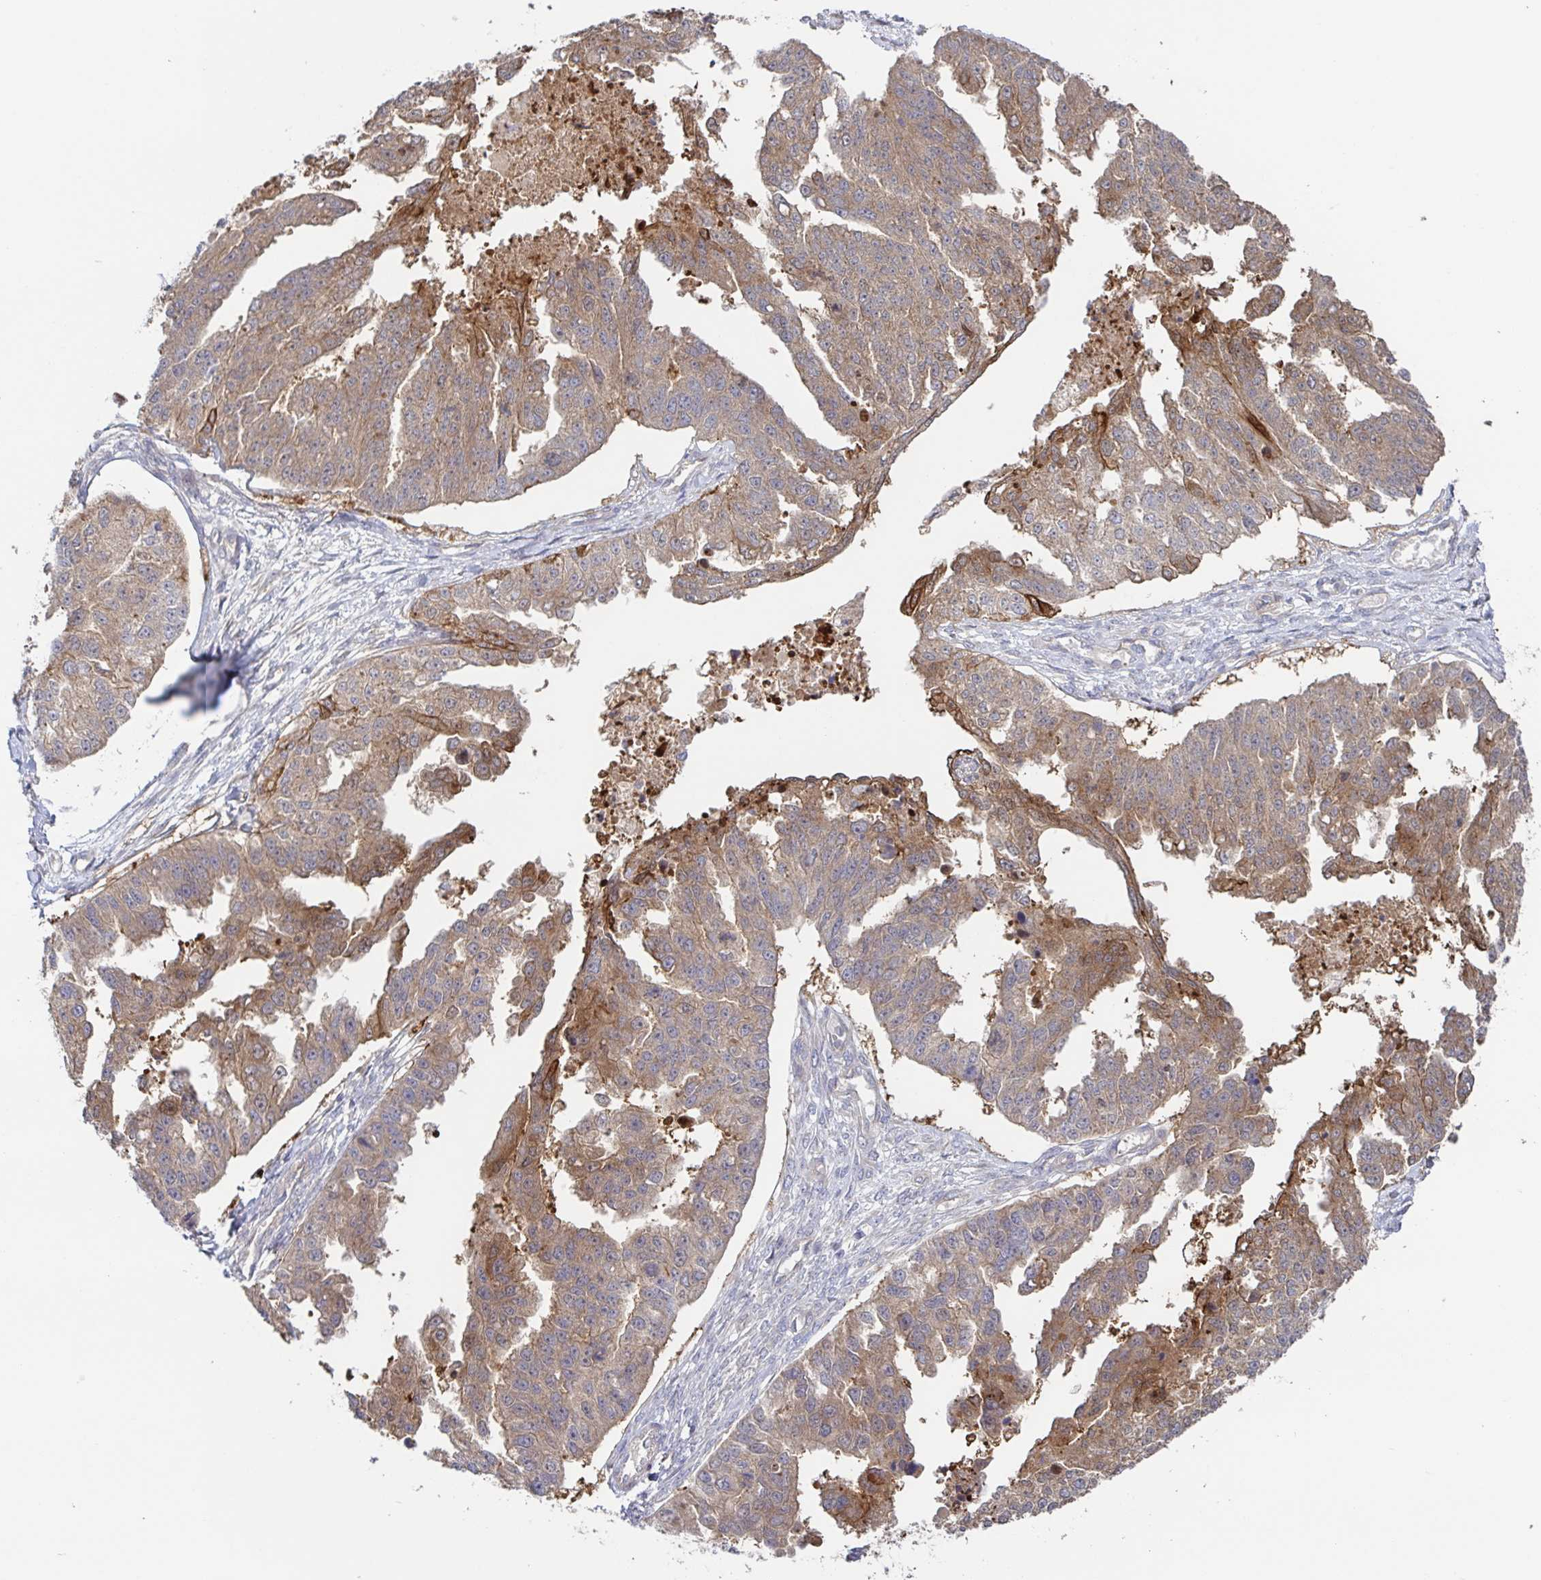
{"staining": {"intensity": "moderate", "quantity": "25%-75%", "location": "cytoplasmic/membranous"}, "tissue": "ovarian cancer", "cell_type": "Tumor cells", "image_type": "cancer", "snomed": [{"axis": "morphology", "description": "Cystadenocarcinoma, serous, NOS"}, {"axis": "topography", "description": "Ovary"}], "caption": "This photomicrograph shows IHC staining of human ovarian serous cystadenocarcinoma, with medium moderate cytoplasmic/membranous staining in about 25%-75% of tumor cells.", "gene": "AACS", "patient": {"sex": "female", "age": 58}}